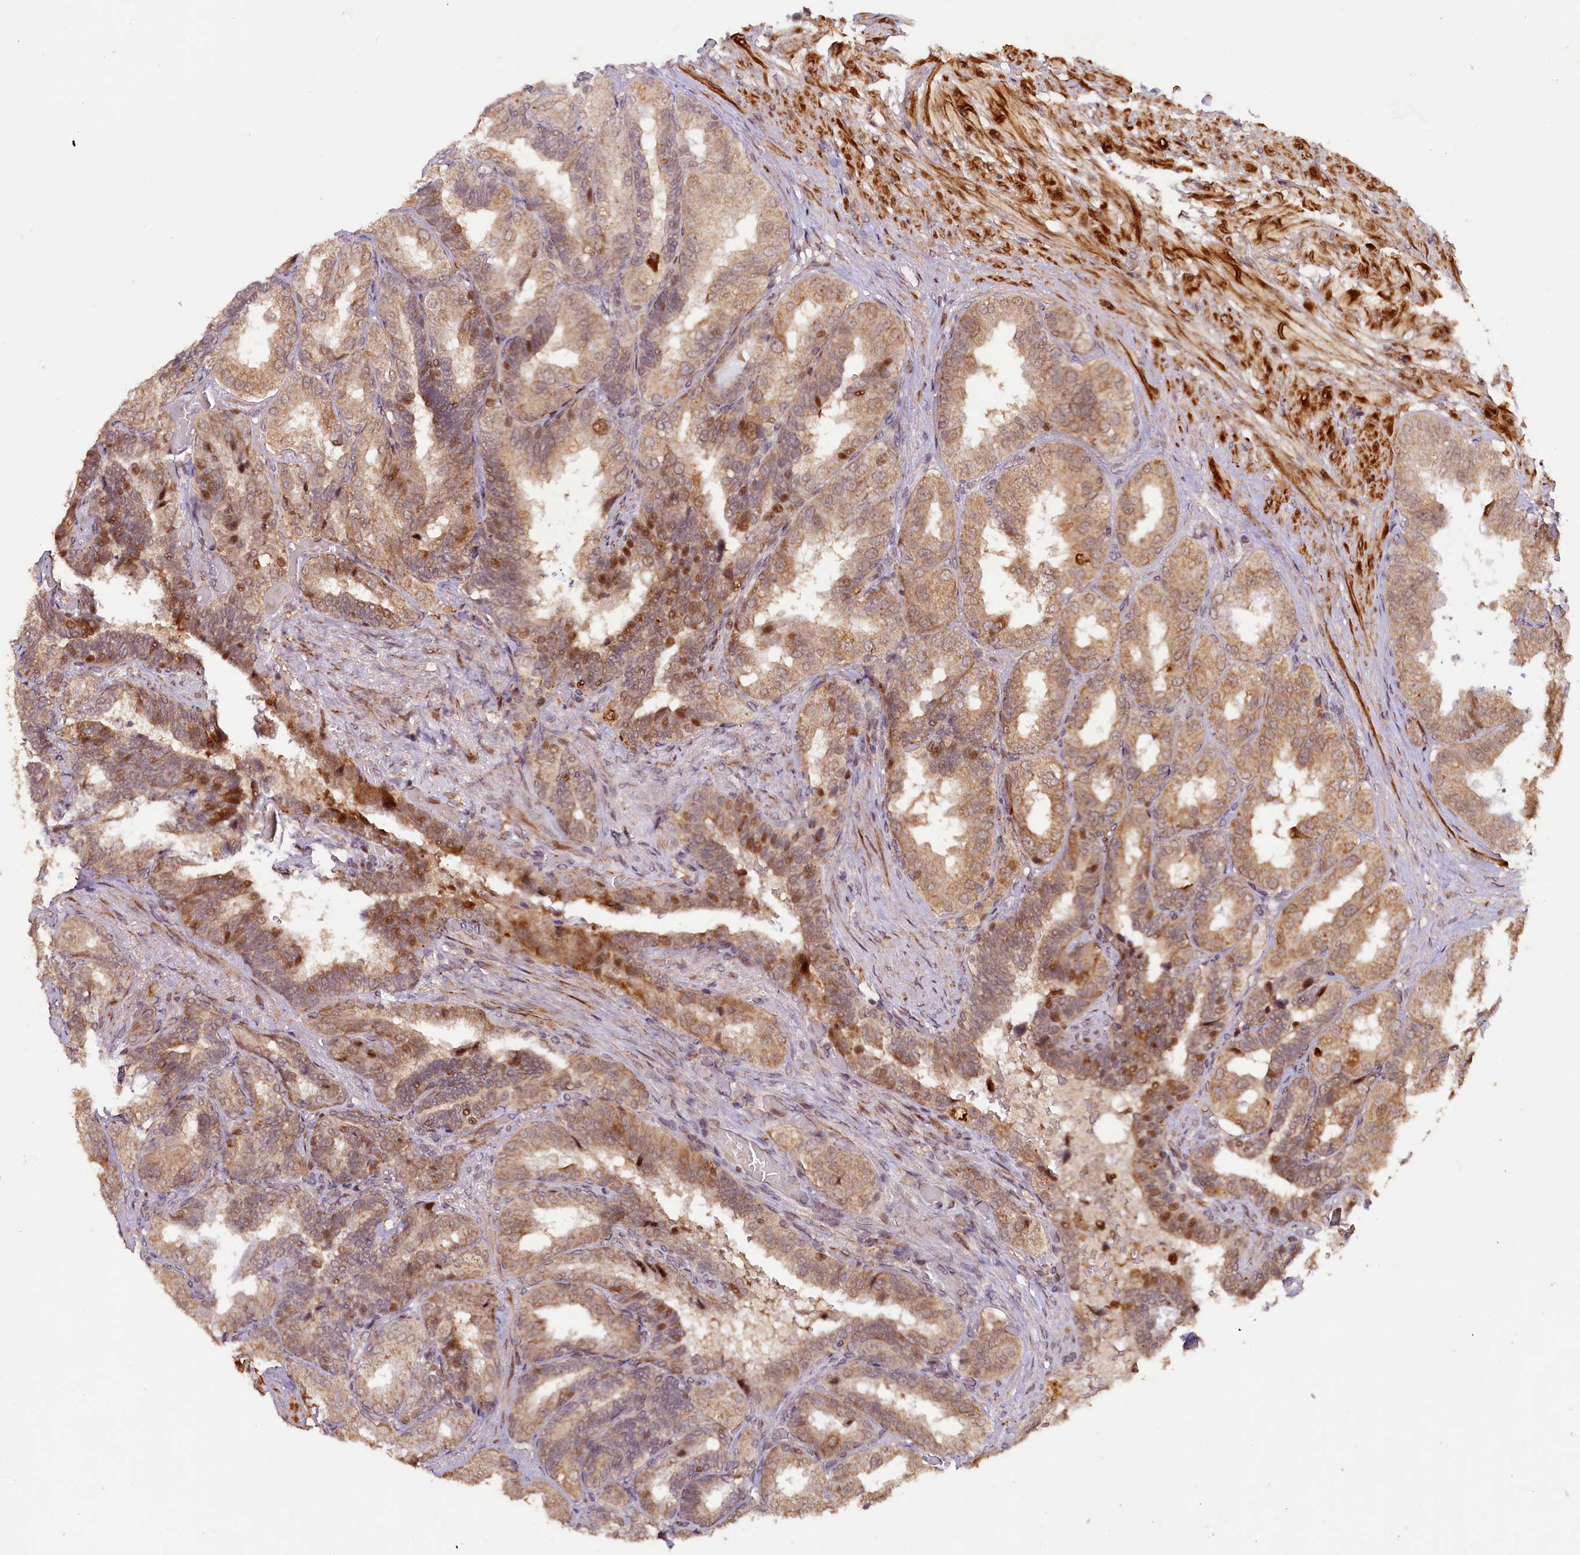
{"staining": {"intensity": "moderate", "quantity": "25%-75%", "location": "cytoplasmic/membranous,nuclear"}, "tissue": "seminal vesicle", "cell_type": "Glandular cells", "image_type": "normal", "snomed": [{"axis": "morphology", "description": "Normal tissue, NOS"}, {"axis": "topography", "description": "Seminal veicle"}, {"axis": "topography", "description": "Peripheral nerve tissue"}], "caption": "Immunohistochemistry histopathology image of normal seminal vesicle: seminal vesicle stained using immunohistochemistry demonstrates medium levels of moderate protein expression localized specifically in the cytoplasmic/membranous,nuclear of glandular cells, appearing as a cytoplasmic/membranous,nuclear brown color.", "gene": "SHPRH", "patient": {"sex": "male", "age": 63}}